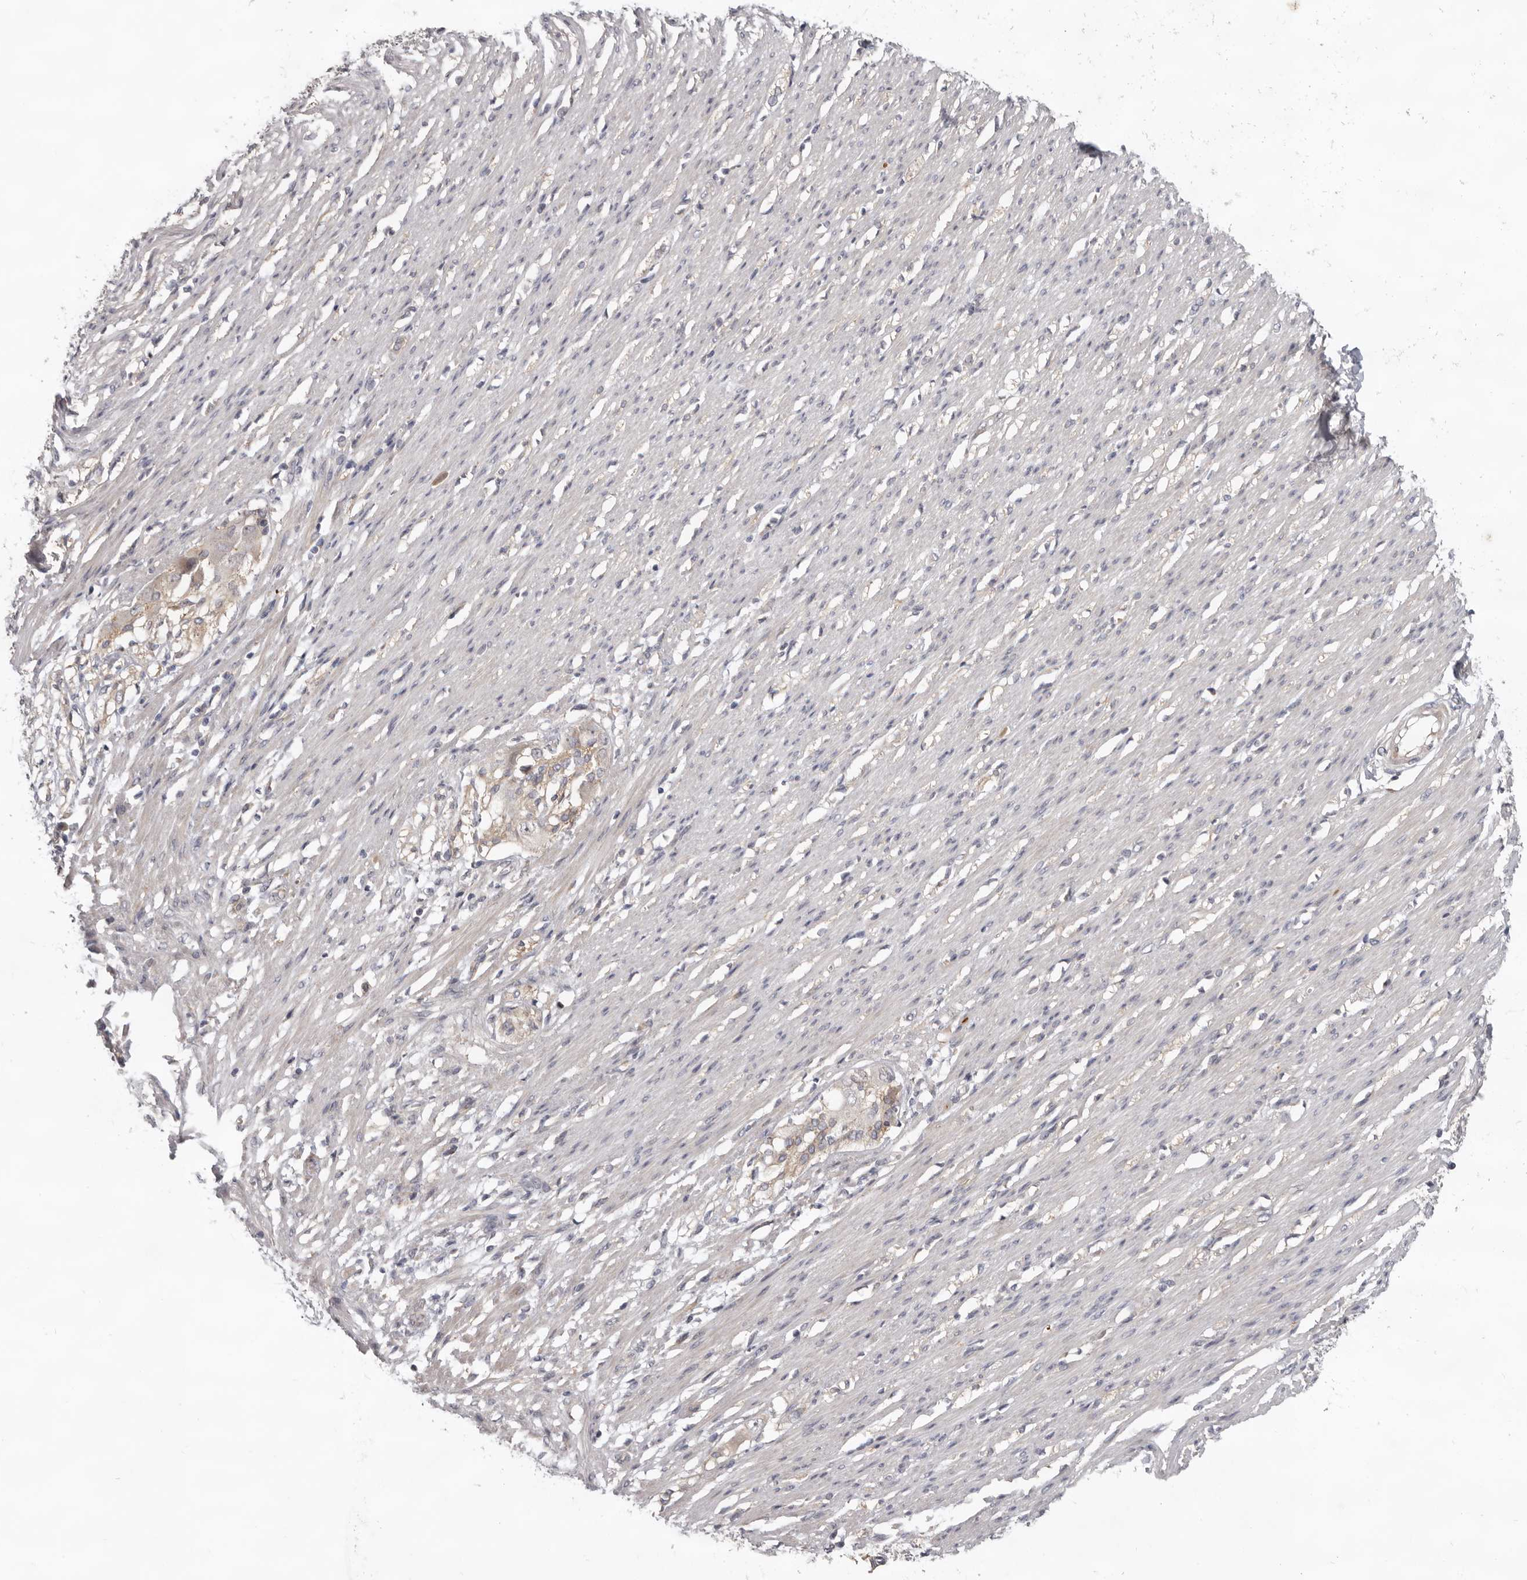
{"staining": {"intensity": "weak", "quantity": "25%-75%", "location": "cytoplasmic/membranous"}, "tissue": "smooth muscle", "cell_type": "Smooth muscle cells", "image_type": "normal", "snomed": [{"axis": "morphology", "description": "Normal tissue, NOS"}, {"axis": "morphology", "description": "Adenocarcinoma, NOS"}, {"axis": "topography", "description": "Colon"}, {"axis": "topography", "description": "Peripheral nerve tissue"}], "caption": "Normal smooth muscle shows weak cytoplasmic/membranous expression in approximately 25%-75% of smooth muscle cells.", "gene": "HINT3", "patient": {"sex": "male", "age": 14}}